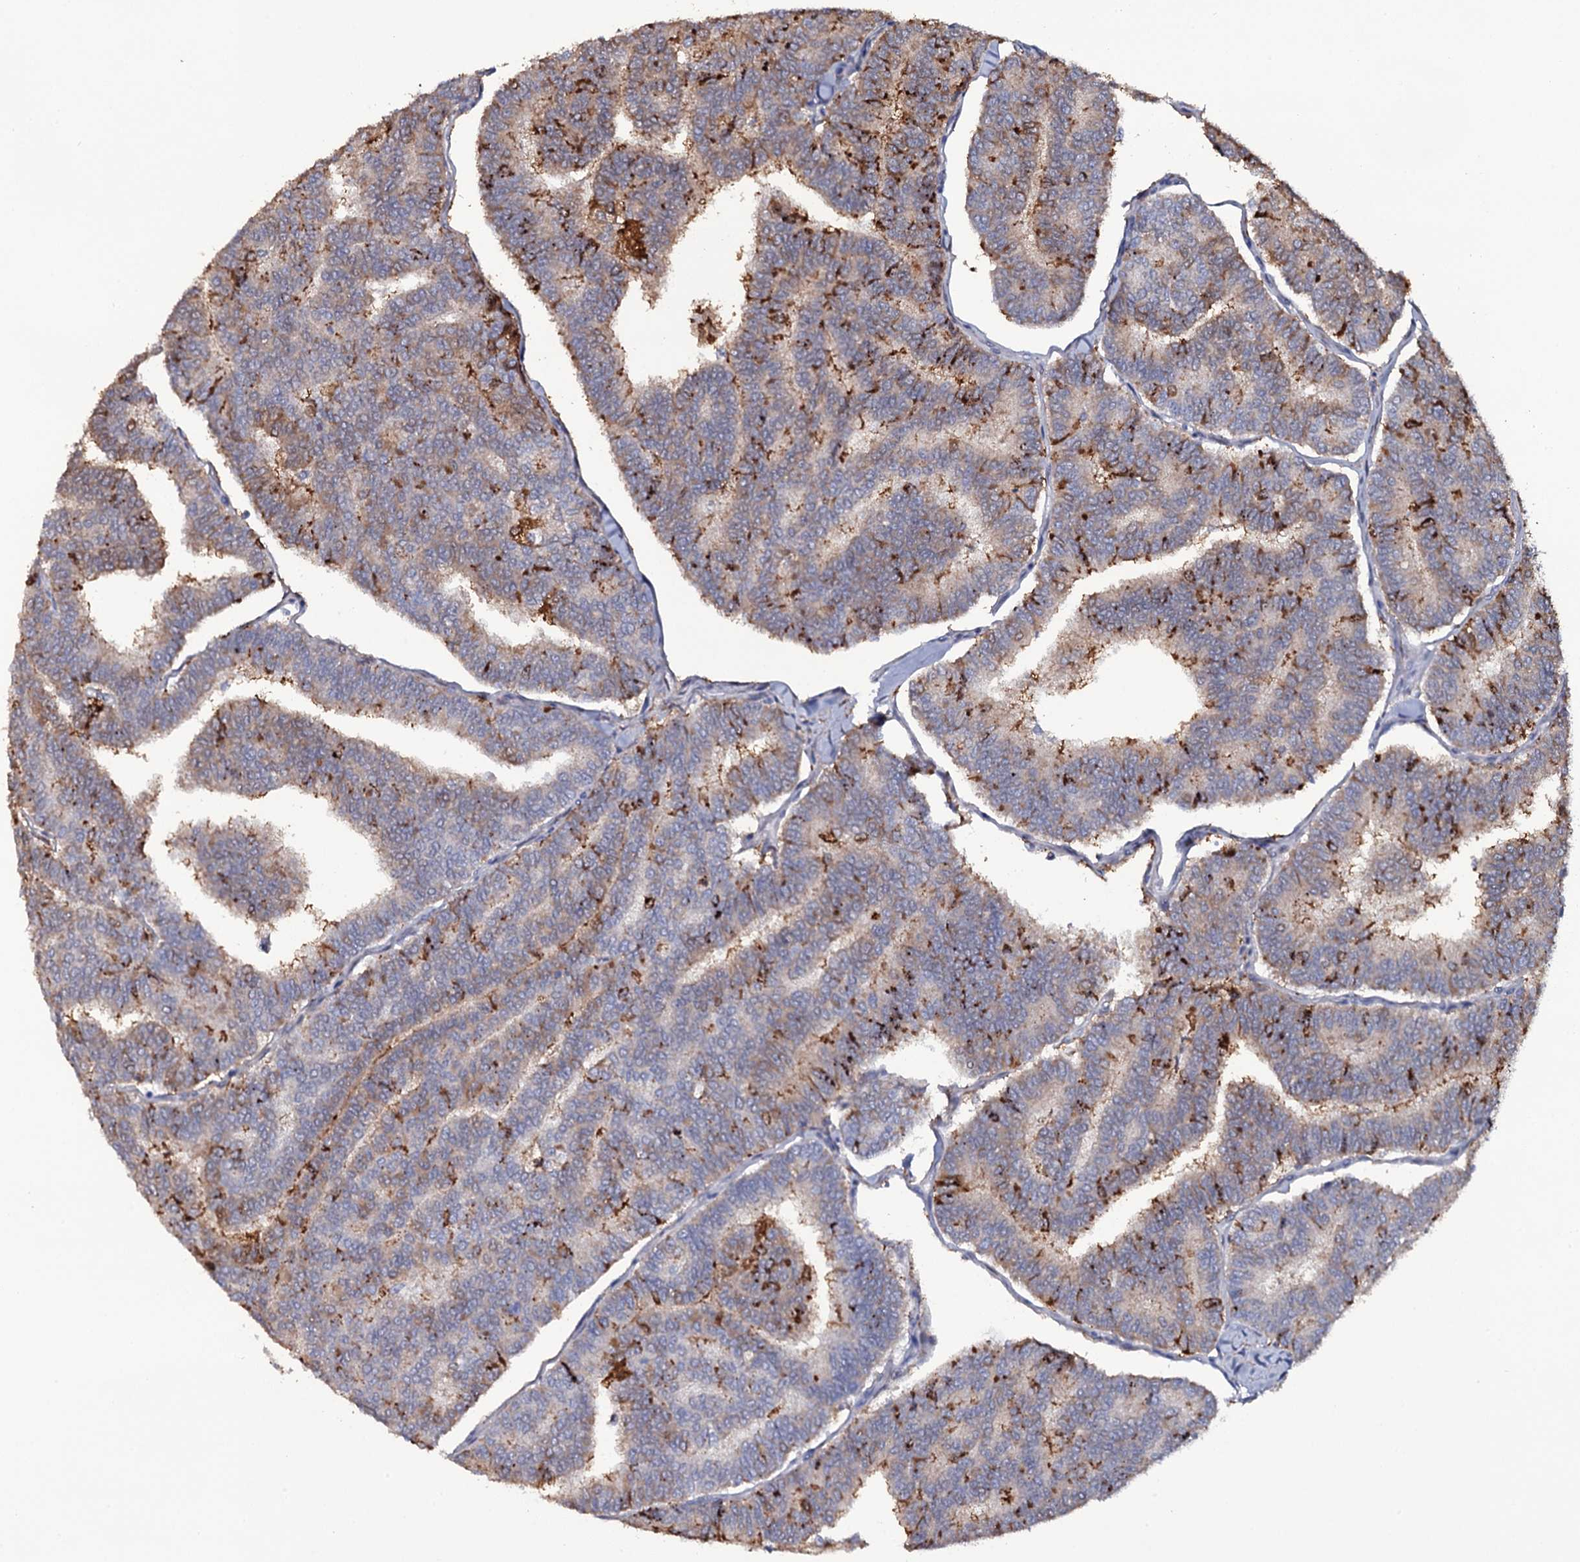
{"staining": {"intensity": "strong", "quantity": "<25%", "location": "cytoplasmic/membranous"}, "tissue": "thyroid cancer", "cell_type": "Tumor cells", "image_type": "cancer", "snomed": [{"axis": "morphology", "description": "Papillary adenocarcinoma, NOS"}, {"axis": "topography", "description": "Thyroid gland"}], "caption": "Brown immunohistochemical staining in human thyroid cancer demonstrates strong cytoplasmic/membranous staining in about <25% of tumor cells. (brown staining indicates protein expression, while blue staining denotes nuclei).", "gene": "TTC23", "patient": {"sex": "female", "age": 35}}